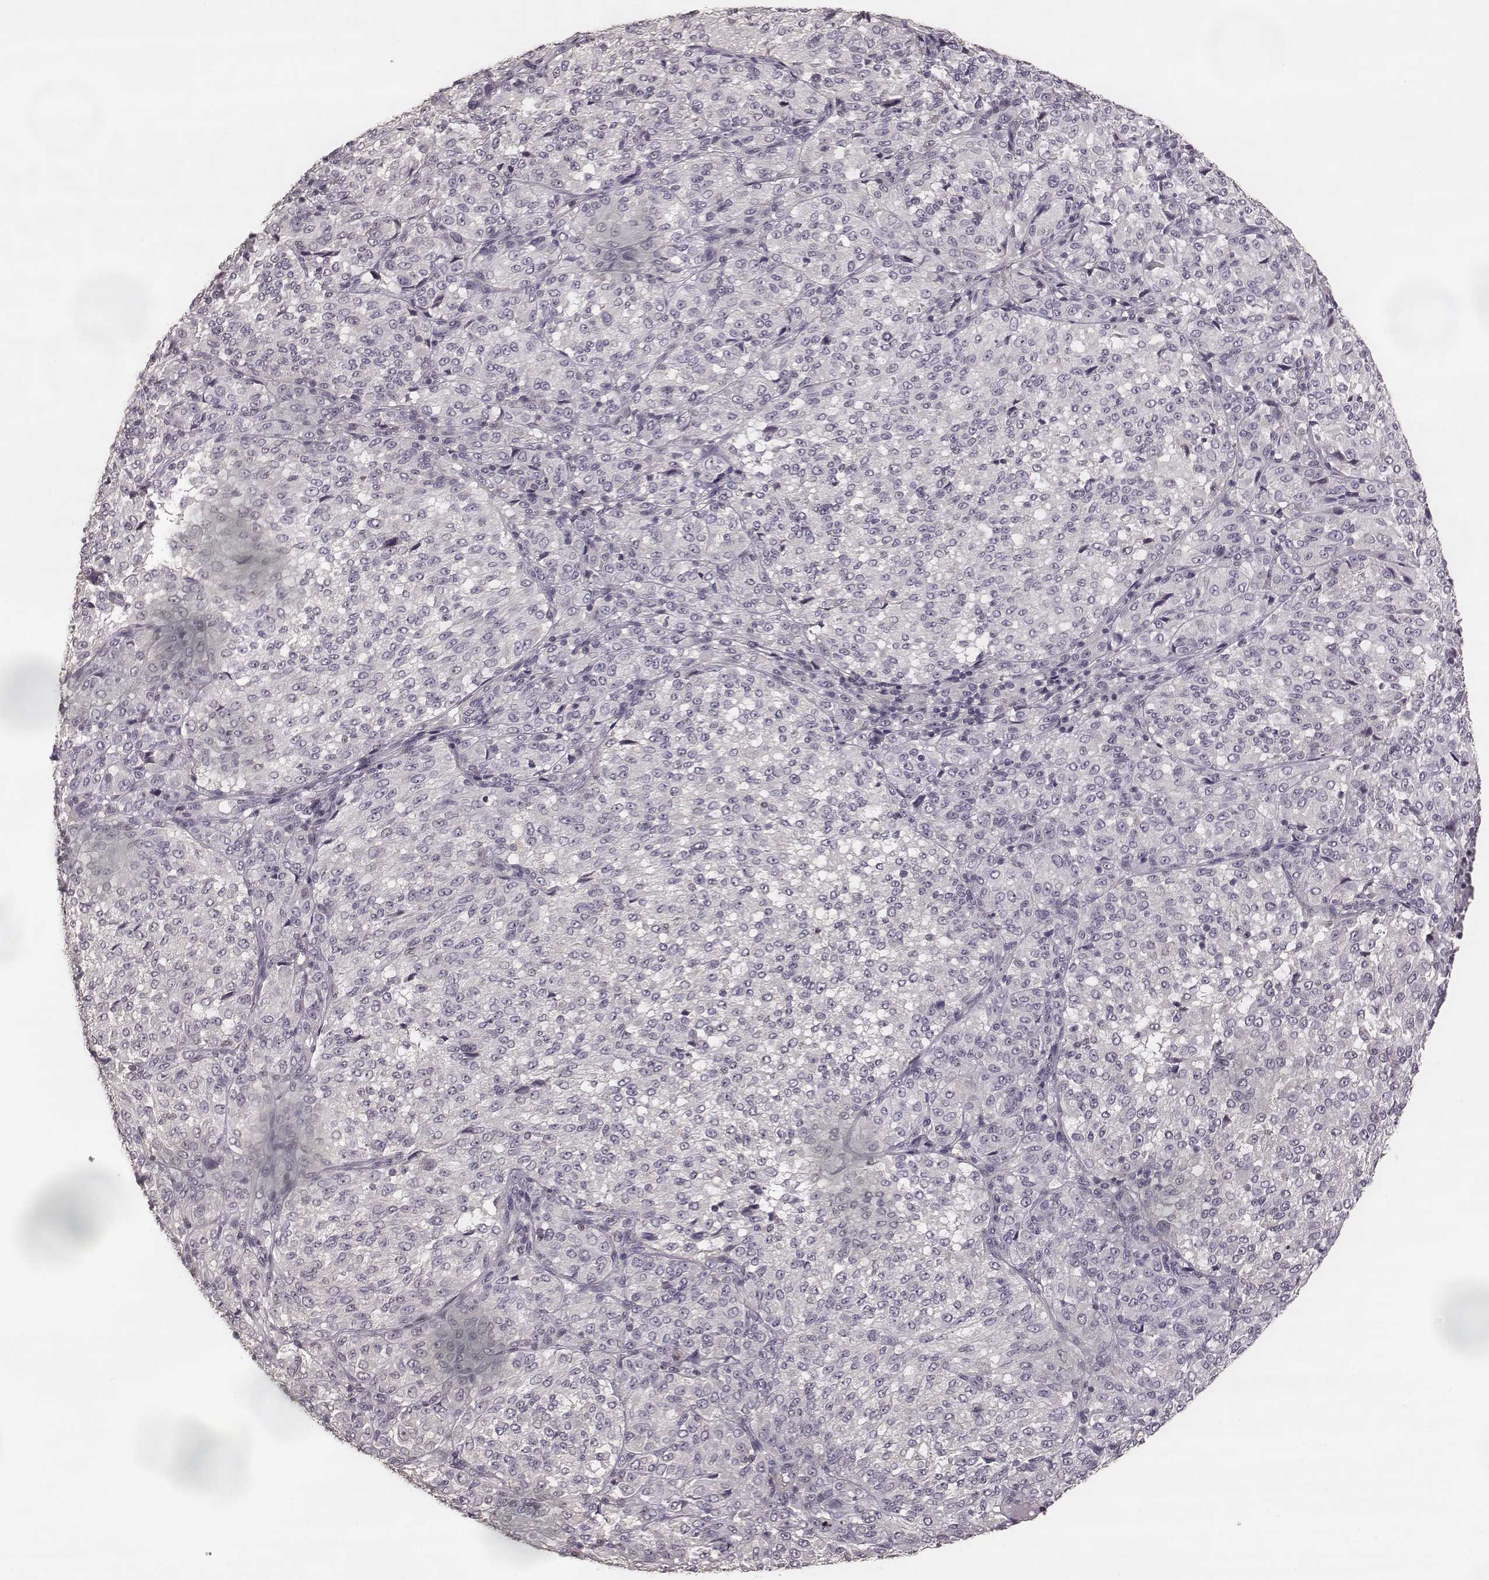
{"staining": {"intensity": "negative", "quantity": "none", "location": "none"}, "tissue": "melanoma", "cell_type": "Tumor cells", "image_type": "cancer", "snomed": [{"axis": "morphology", "description": "Malignant melanoma, Metastatic site"}, {"axis": "topography", "description": "Brain"}], "caption": "IHC photomicrograph of neoplastic tissue: malignant melanoma (metastatic site) stained with DAB reveals no significant protein positivity in tumor cells.", "gene": "LY6K", "patient": {"sex": "female", "age": 56}}